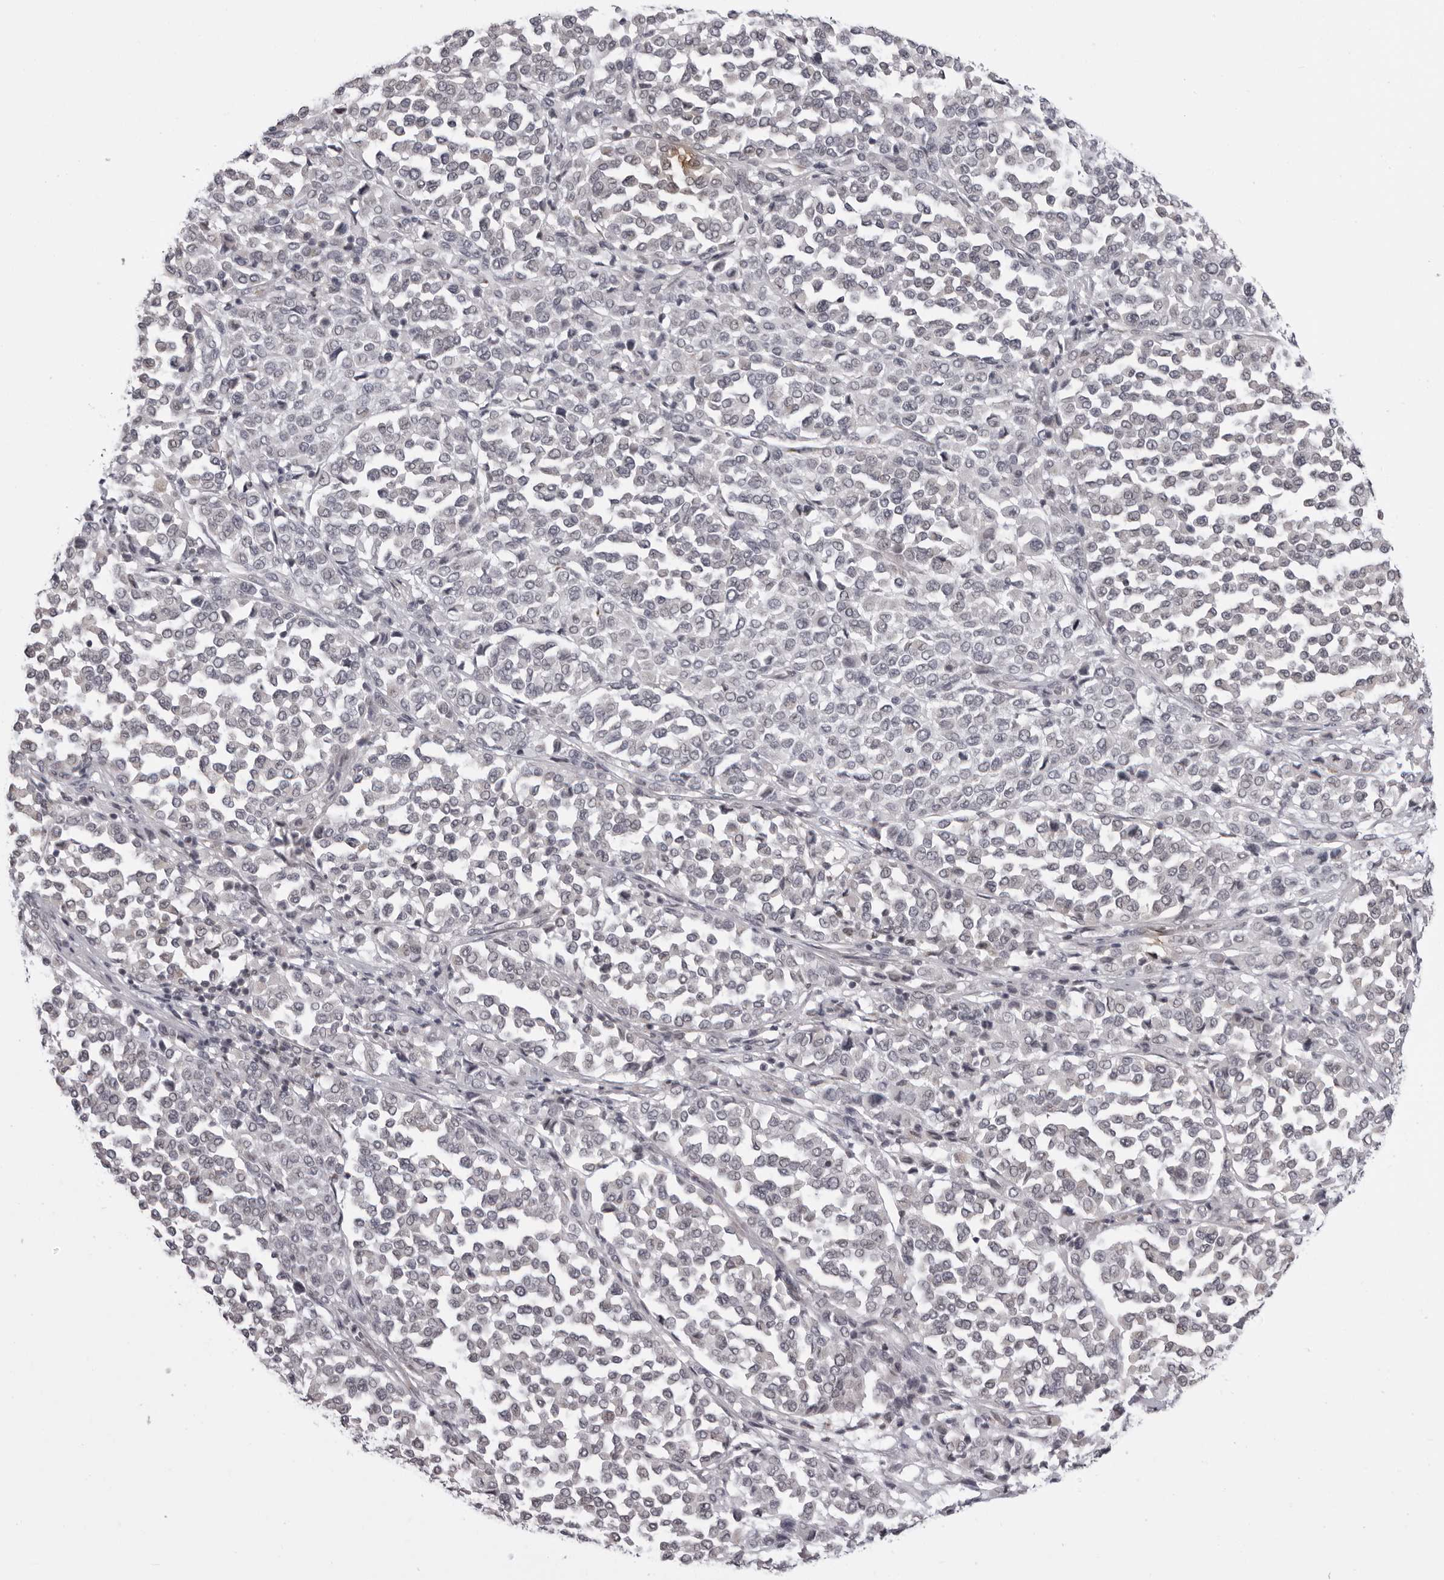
{"staining": {"intensity": "negative", "quantity": "none", "location": "none"}, "tissue": "melanoma", "cell_type": "Tumor cells", "image_type": "cancer", "snomed": [{"axis": "morphology", "description": "Malignant melanoma, Metastatic site"}, {"axis": "topography", "description": "Pancreas"}], "caption": "High power microscopy micrograph of an IHC photomicrograph of melanoma, revealing no significant staining in tumor cells.", "gene": "MAPK12", "patient": {"sex": "female", "age": 30}}